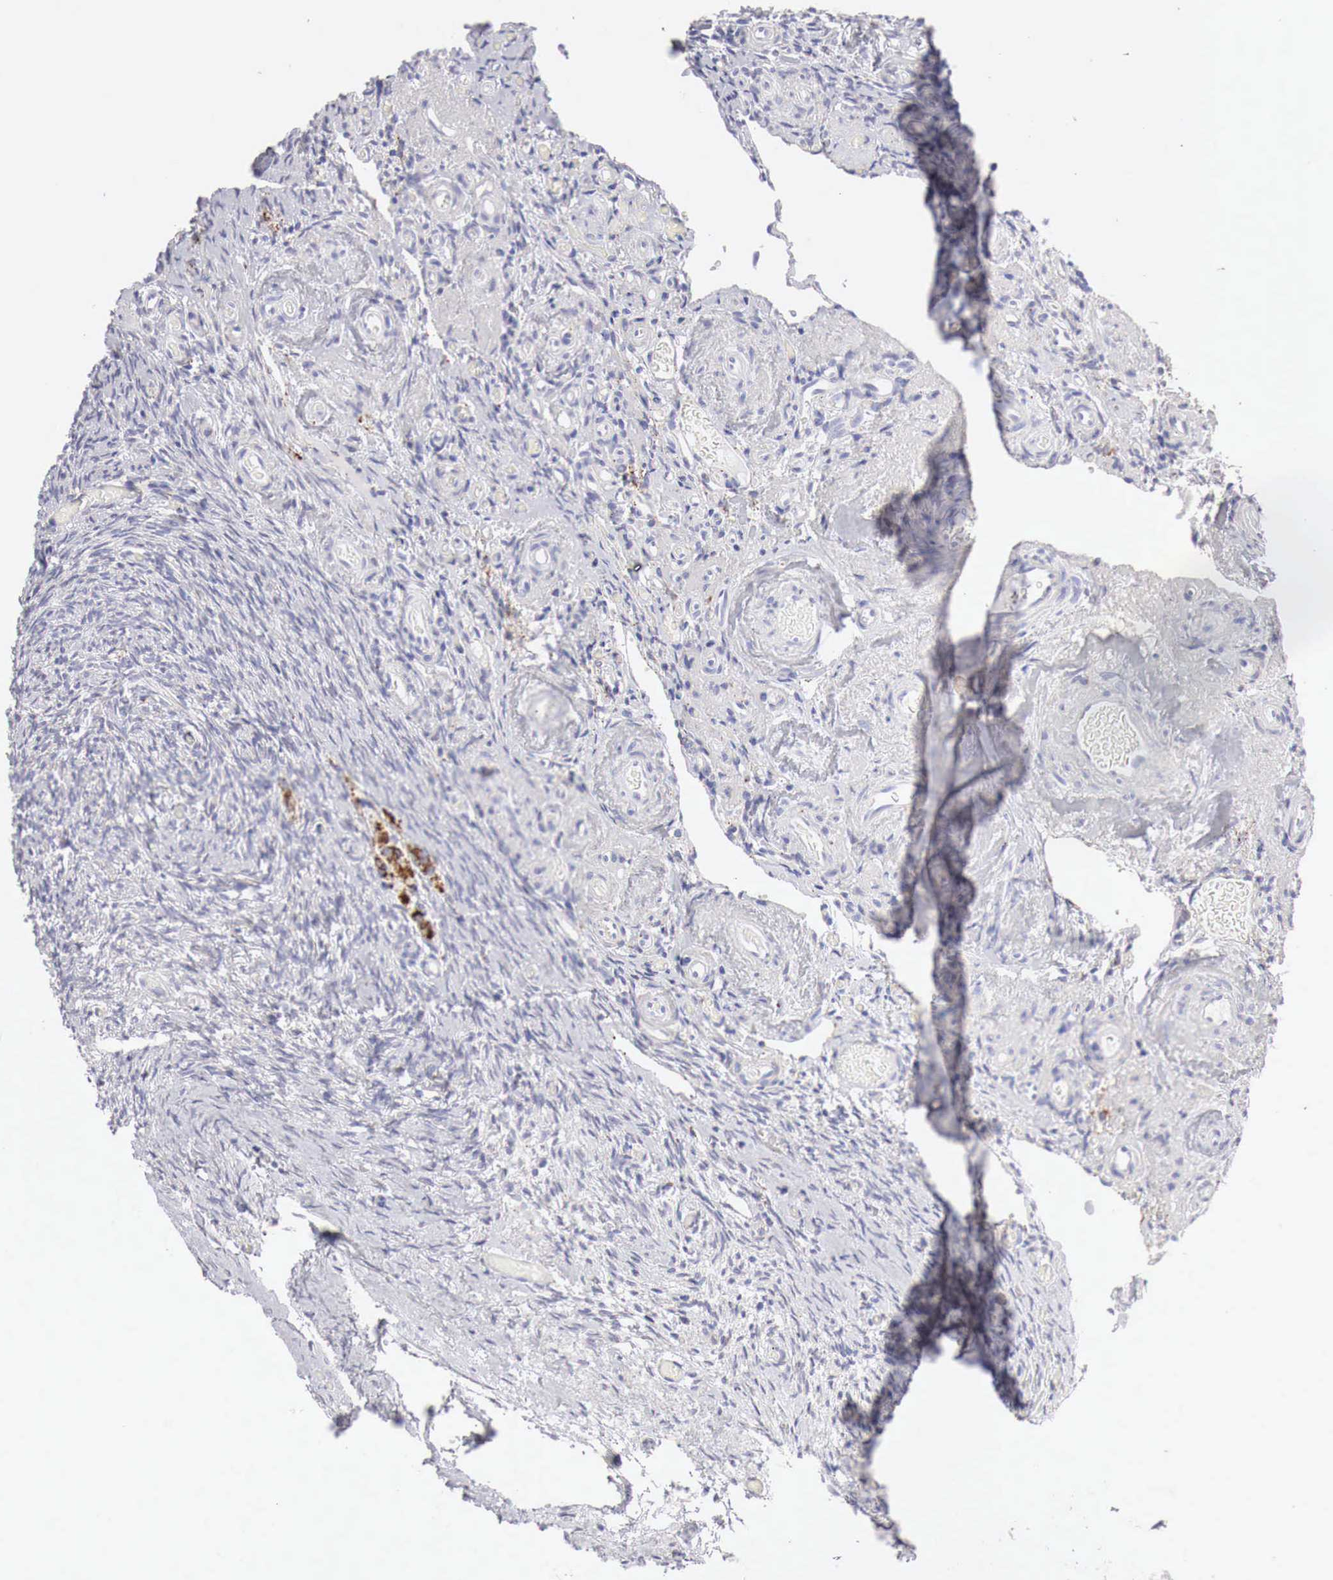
{"staining": {"intensity": "negative", "quantity": "none", "location": "none"}, "tissue": "ovary", "cell_type": "Follicle cells", "image_type": "normal", "snomed": [{"axis": "morphology", "description": "Normal tissue, NOS"}, {"axis": "topography", "description": "Ovary"}], "caption": "DAB immunohistochemical staining of normal ovary displays no significant positivity in follicle cells.", "gene": "GLA", "patient": {"sex": "female", "age": 78}}